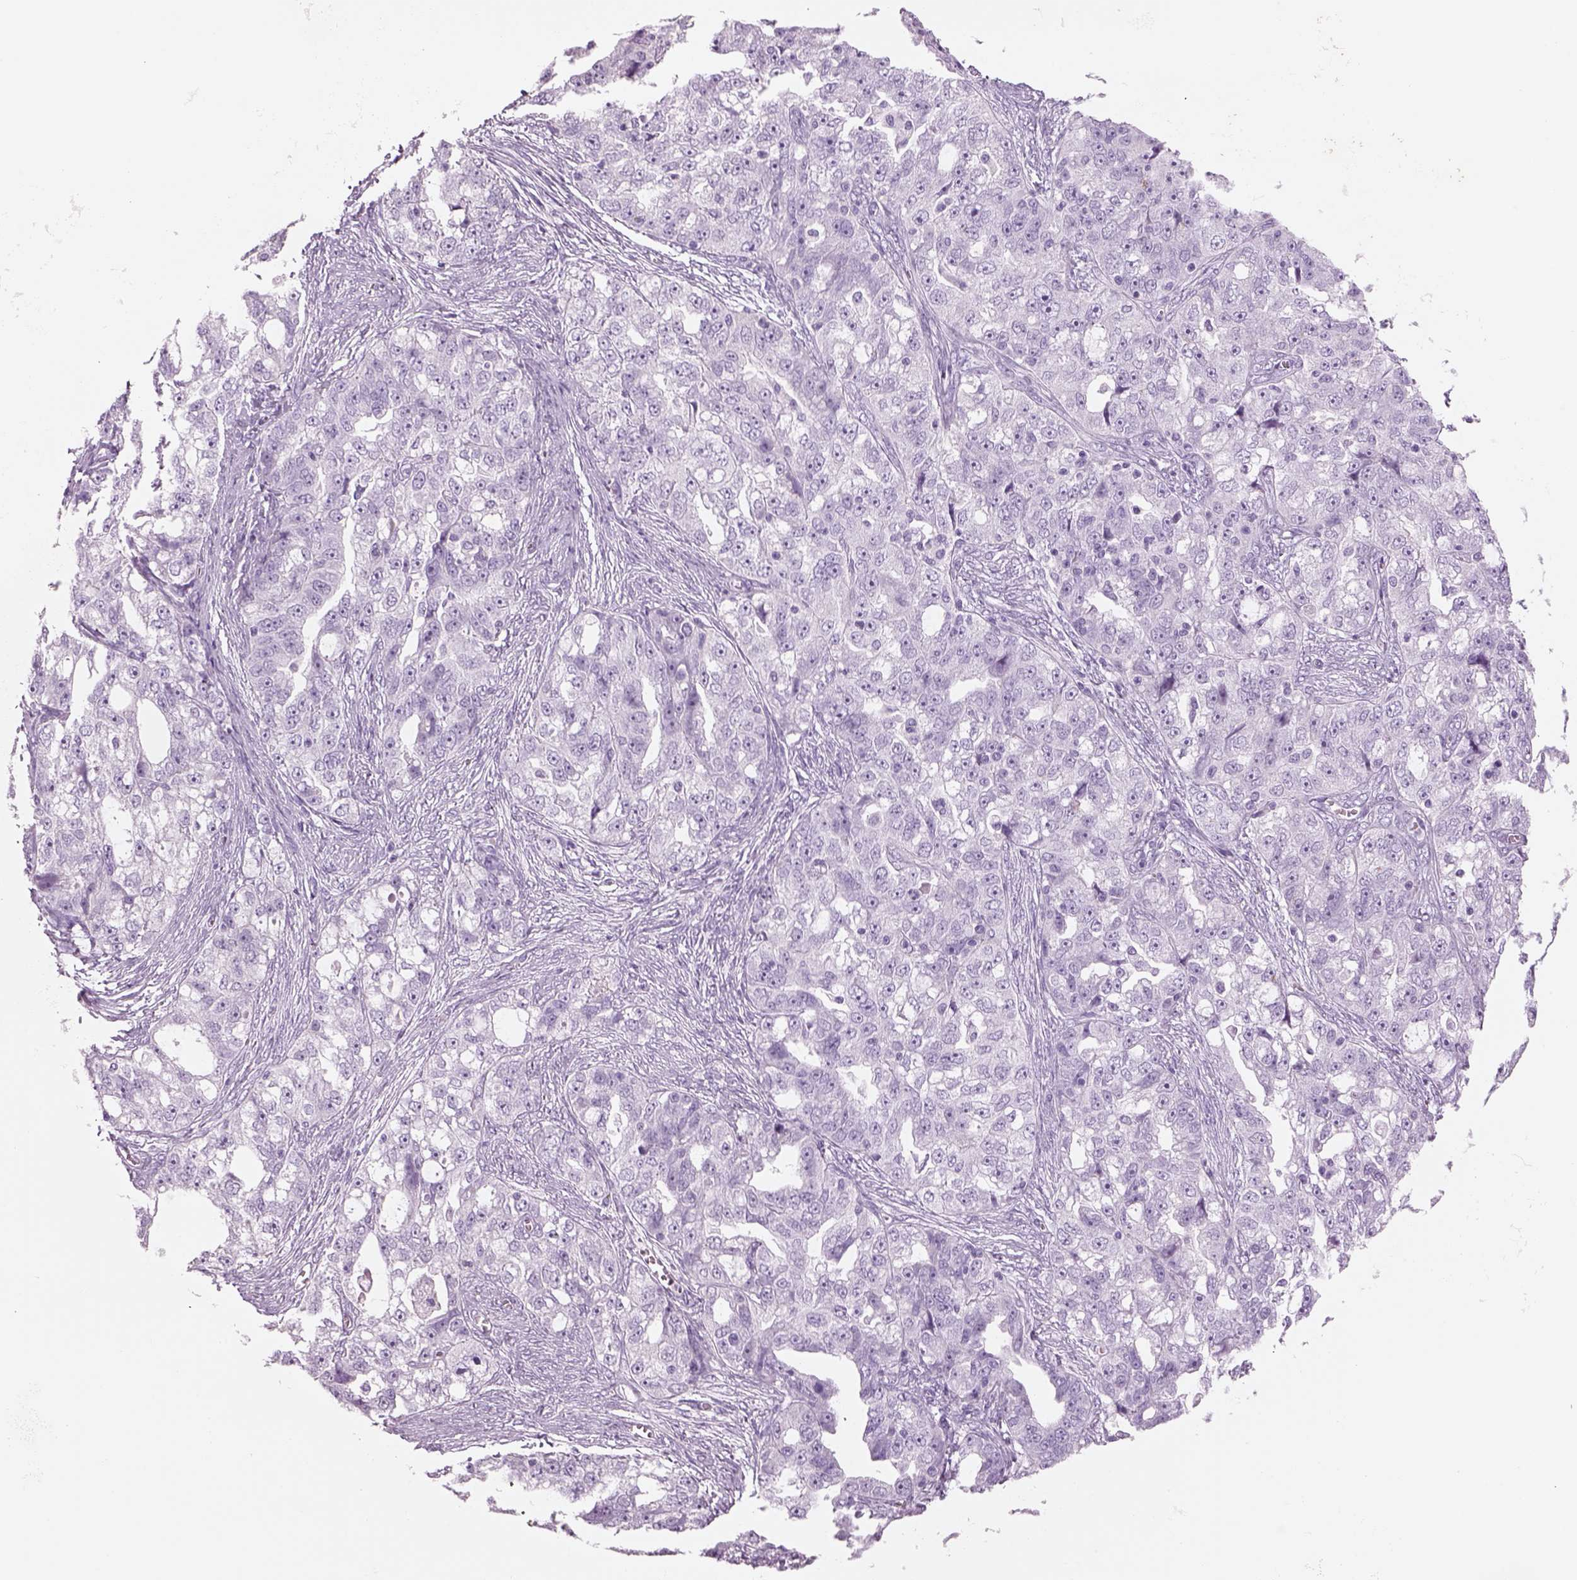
{"staining": {"intensity": "negative", "quantity": "none", "location": "none"}, "tissue": "ovarian cancer", "cell_type": "Tumor cells", "image_type": "cancer", "snomed": [{"axis": "morphology", "description": "Cystadenocarcinoma, serous, NOS"}, {"axis": "topography", "description": "Ovary"}], "caption": "An immunohistochemistry image of serous cystadenocarcinoma (ovarian) is shown. There is no staining in tumor cells of serous cystadenocarcinoma (ovarian).", "gene": "RHO", "patient": {"sex": "female", "age": 51}}